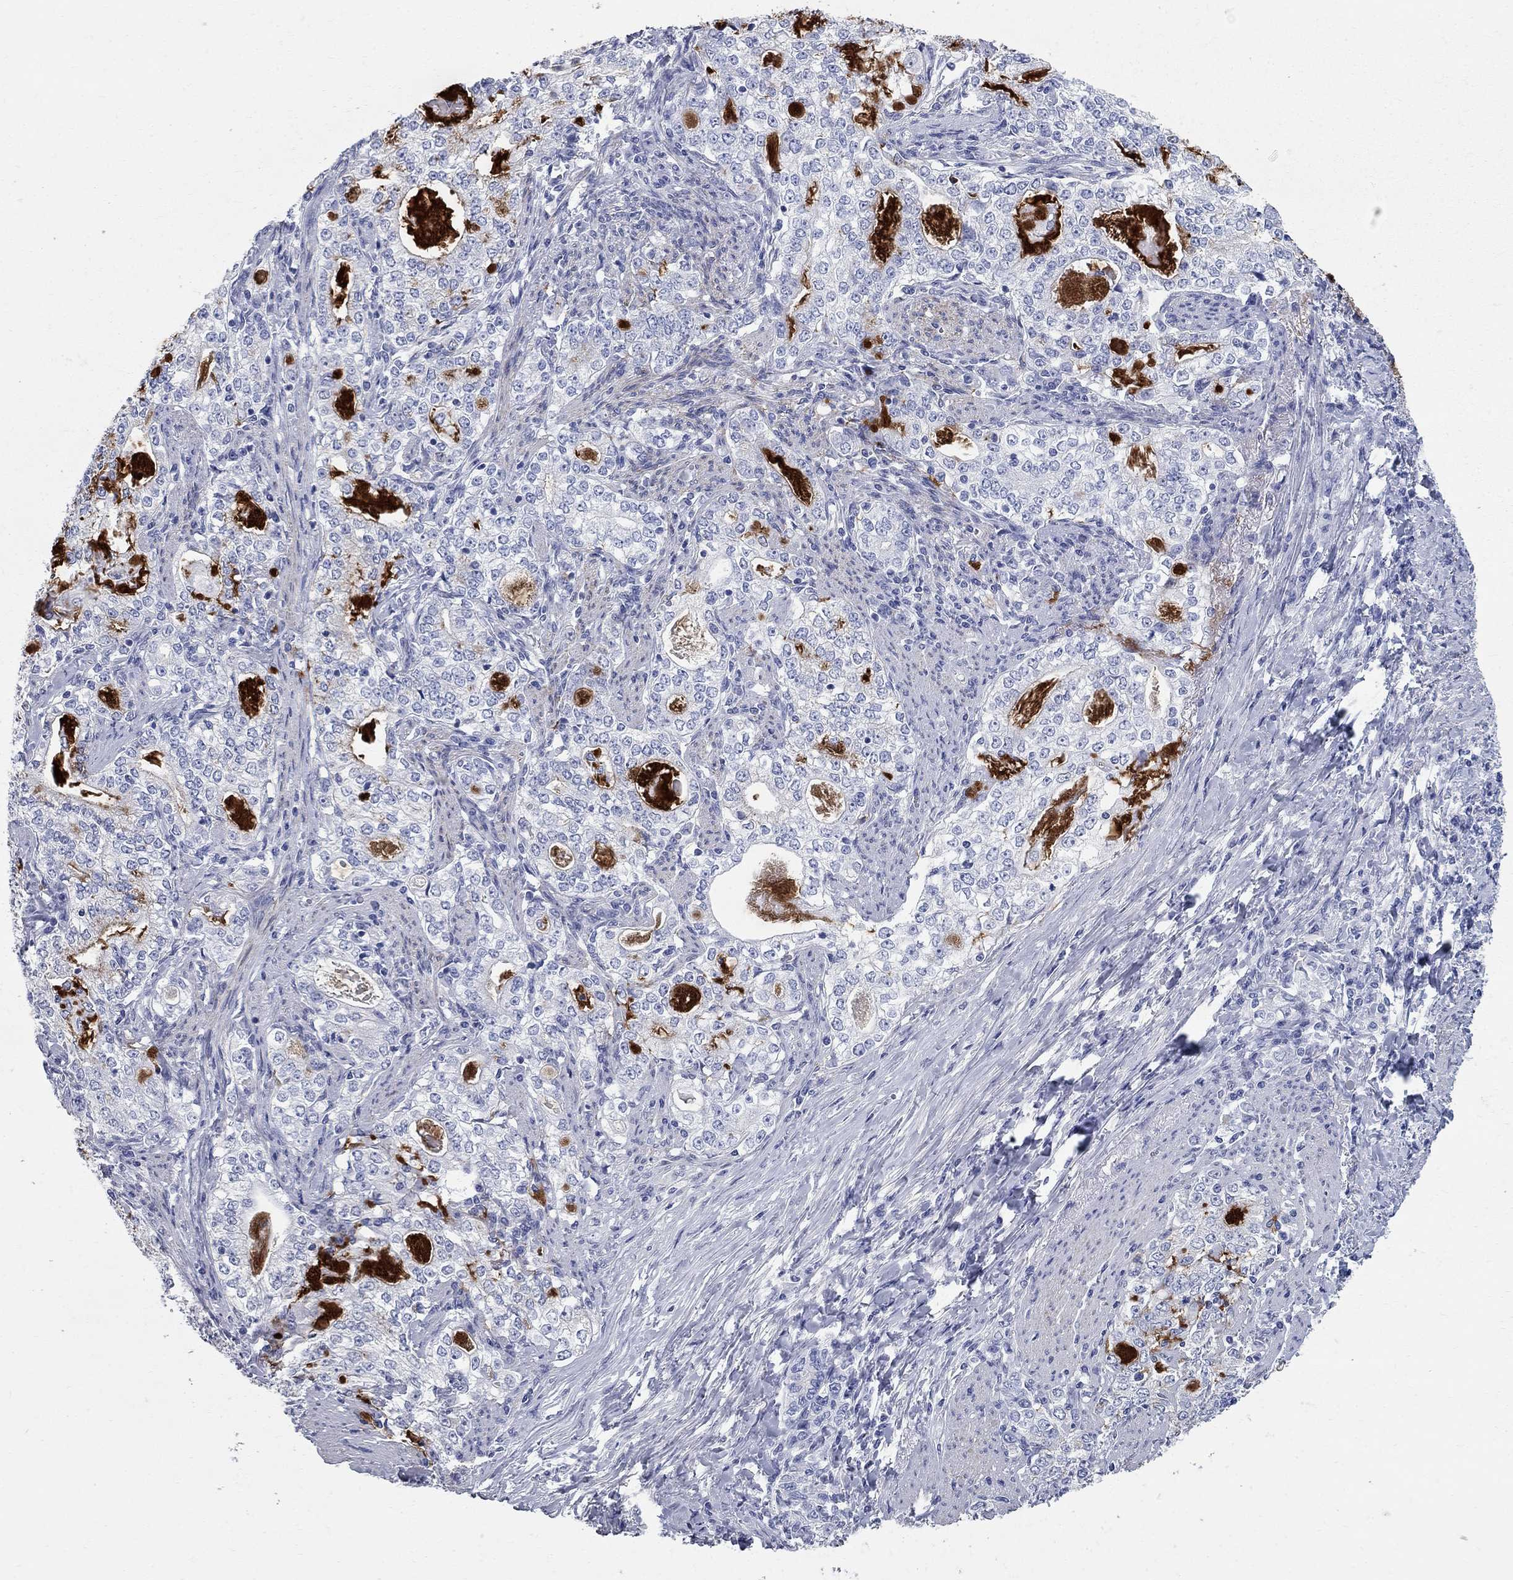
{"staining": {"intensity": "negative", "quantity": "none", "location": "none"}, "tissue": "stomach cancer", "cell_type": "Tumor cells", "image_type": "cancer", "snomed": [{"axis": "morphology", "description": "Adenocarcinoma, NOS"}, {"axis": "topography", "description": "Stomach, lower"}], "caption": "The immunohistochemistry image has no significant staining in tumor cells of stomach adenocarcinoma tissue.", "gene": "BPIFB1", "patient": {"sex": "female", "age": 72}}